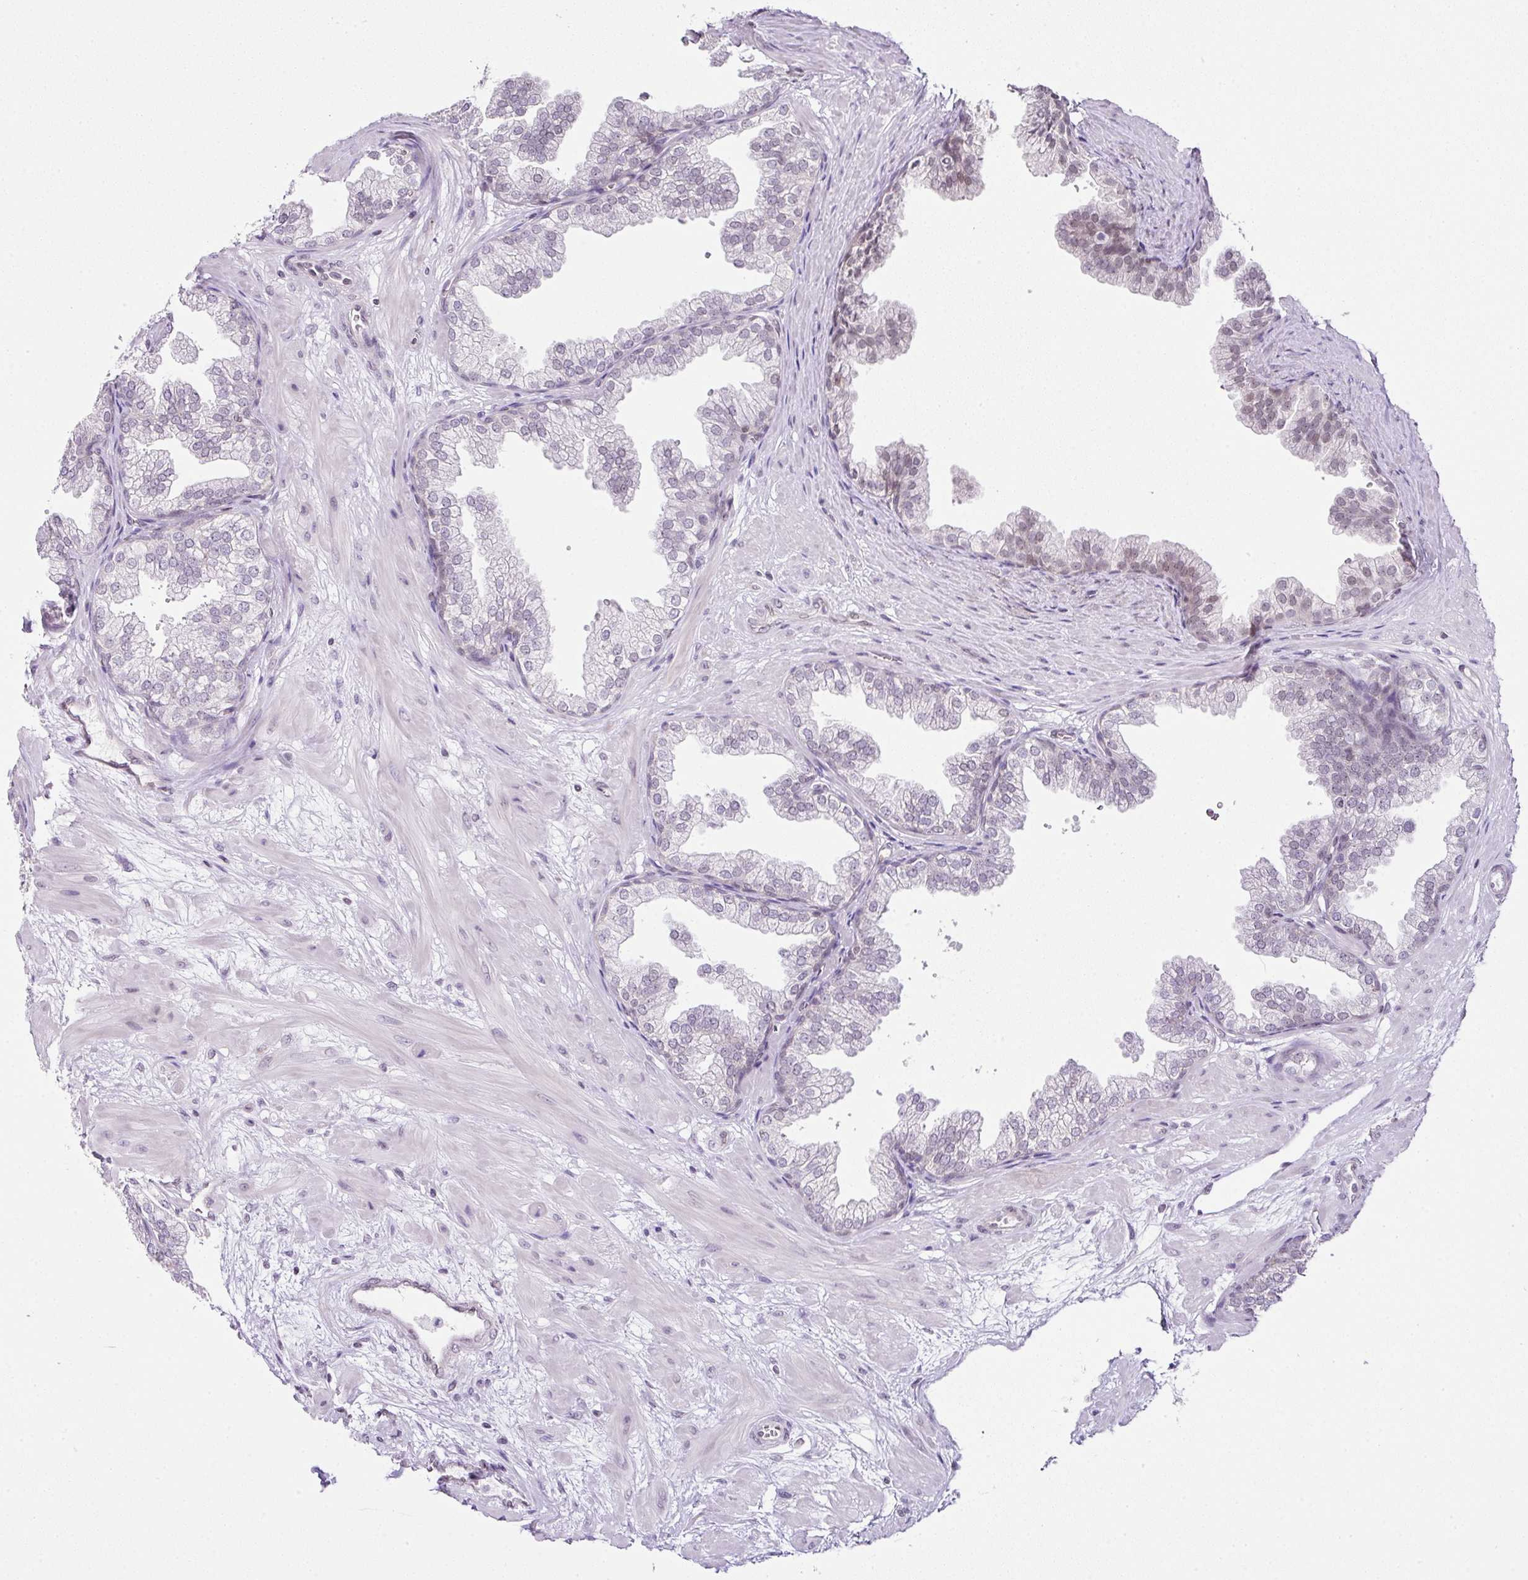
{"staining": {"intensity": "weak", "quantity": "<25%", "location": "nuclear"}, "tissue": "prostate", "cell_type": "Glandular cells", "image_type": "normal", "snomed": [{"axis": "morphology", "description": "Normal tissue, NOS"}, {"axis": "topography", "description": "Prostate"}], "caption": "Glandular cells show no significant protein staining in normal prostate. Nuclei are stained in blue.", "gene": "FAM32A", "patient": {"sex": "male", "age": 37}}